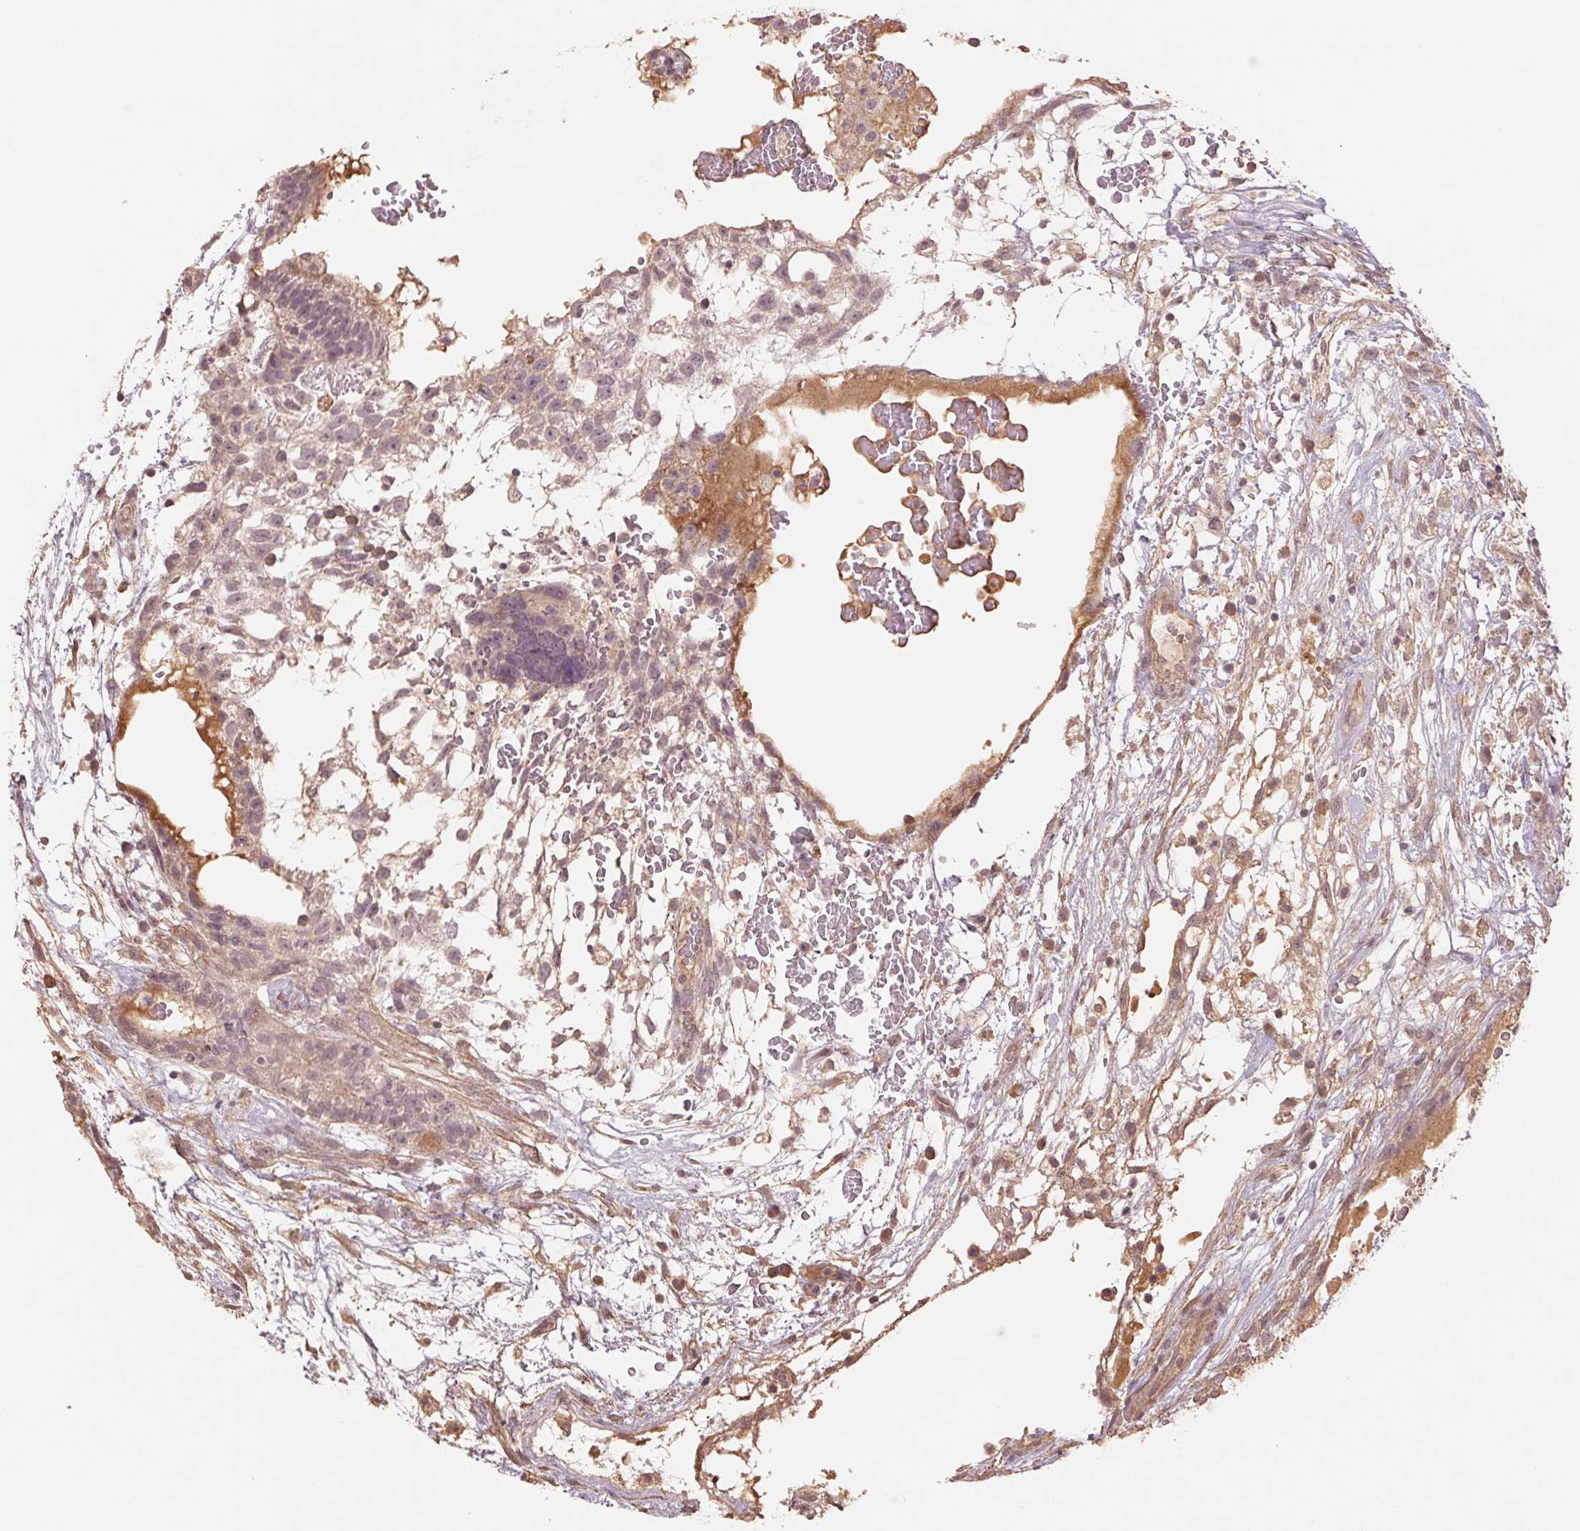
{"staining": {"intensity": "weak", "quantity": "<25%", "location": "cytoplasmic/membranous"}, "tissue": "testis cancer", "cell_type": "Tumor cells", "image_type": "cancer", "snomed": [{"axis": "morphology", "description": "Normal tissue, NOS"}, {"axis": "morphology", "description": "Carcinoma, Embryonal, NOS"}, {"axis": "topography", "description": "Testis"}], "caption": "Immunohistochemistry (IHC) of human testis cancer (embryonal carcinoma) shows no staining in tumor cells. (Brightfield microscopy of DAB (3,3'-diaminobenzidine) IHC at high magnification).", "gene": "PPIA", "patient": {"sex": "male", "age": 32}}